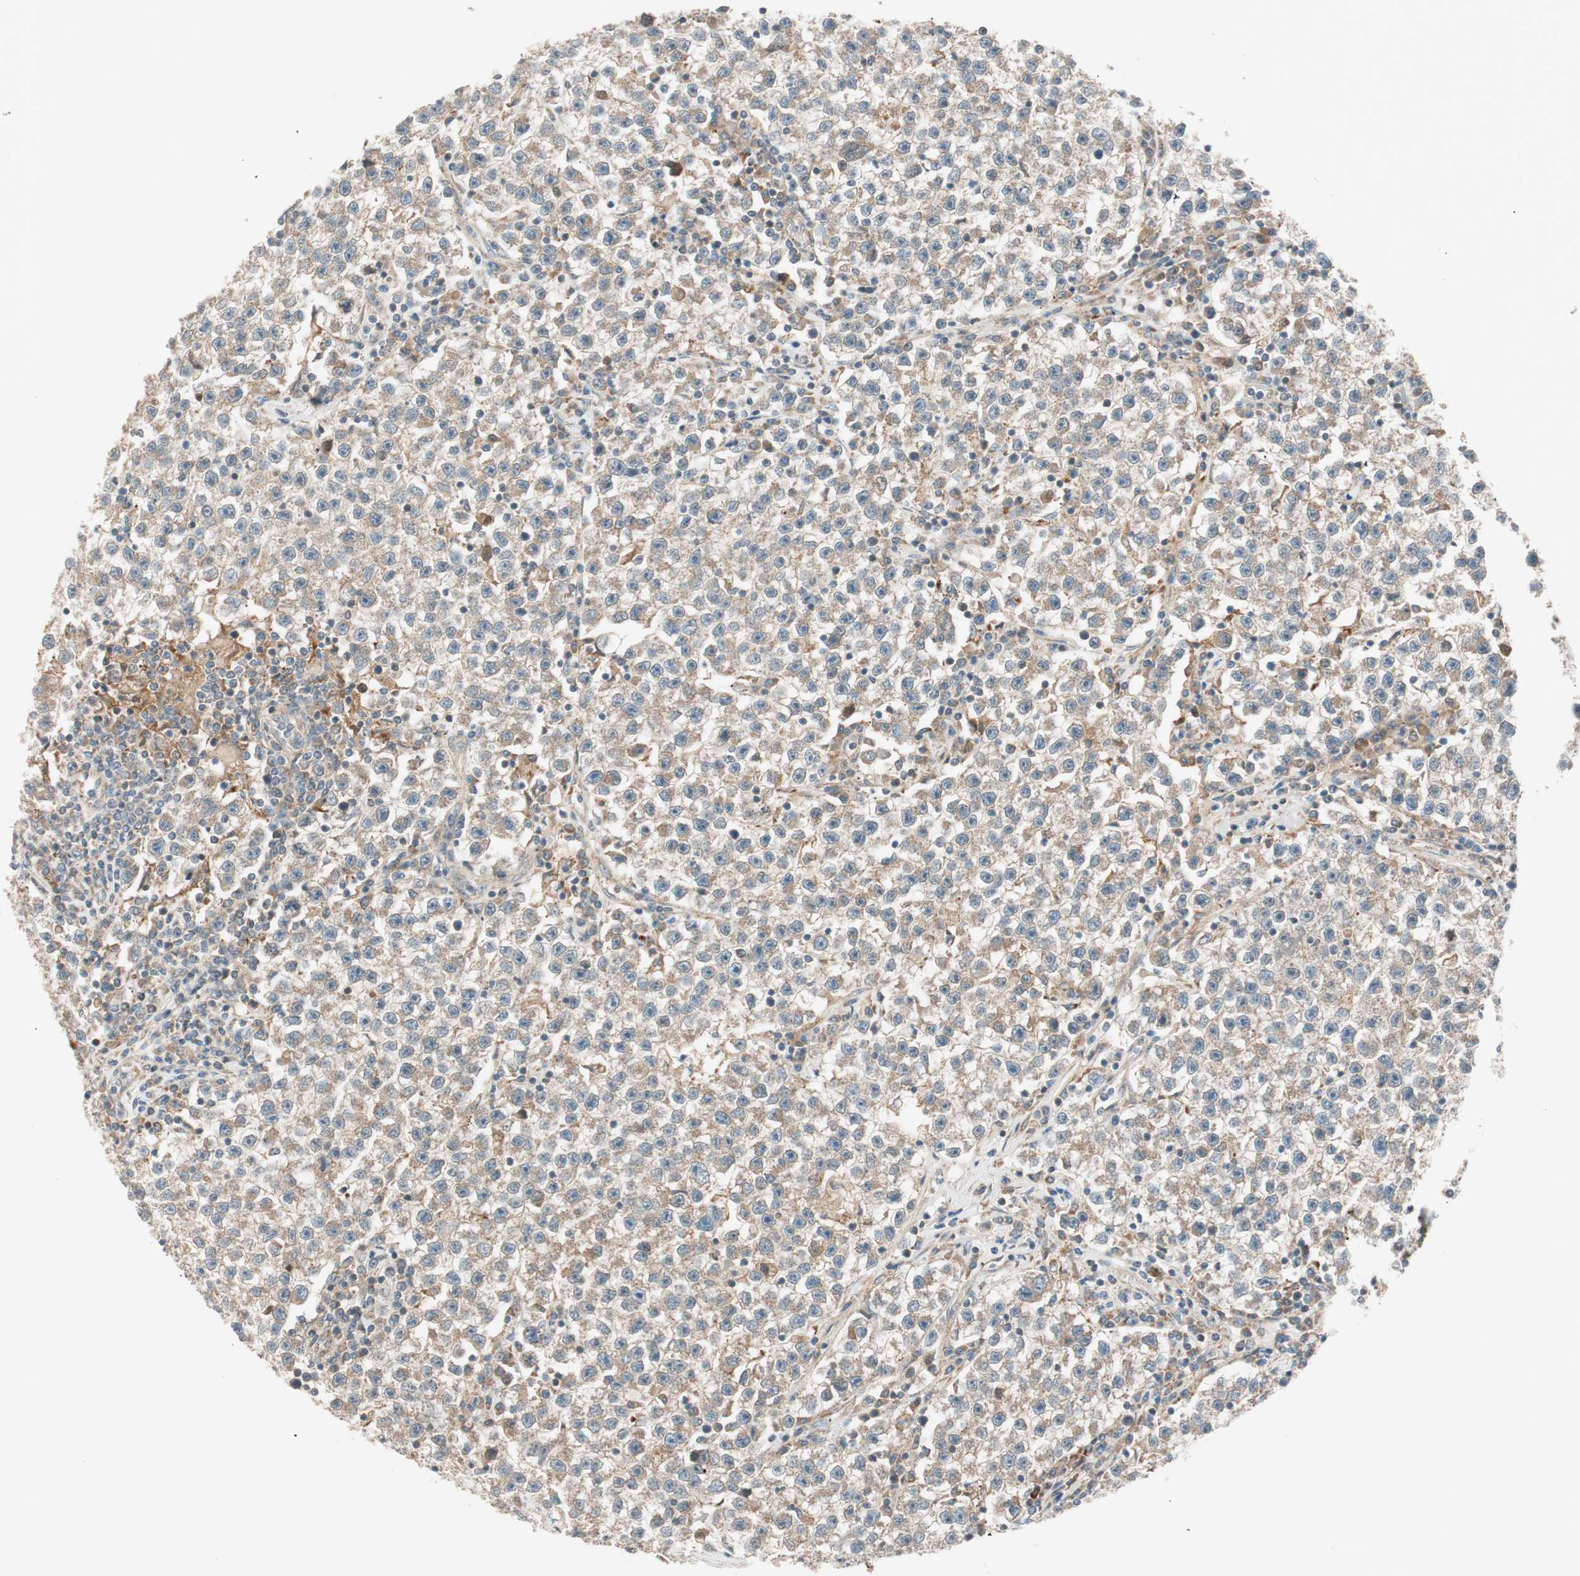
{"staining": {"intensity": "weak", "quantity": "25%-75%", "location": "cytoplasmic/membranous"}, "tissue": "testis cancer", "cell_type": "Tumor cells", "image_type": "cancer", "snomed": [{"axis": "morphology", "description": "Seminoma, NOS"}, {"axis": "topography", "description": "Testis"}], "caption": "Immunohistochemistry (IHC) (DAB) staining of testis seminoma displays weak cytoplasmic/membranous protein expression in approximately 25%-75% of tumor cells. (brown staining indicates protein expression, while blue staining denotes nuclei).", "gene": "ABI1", "patient": {"sex": "male", "age": 22}}